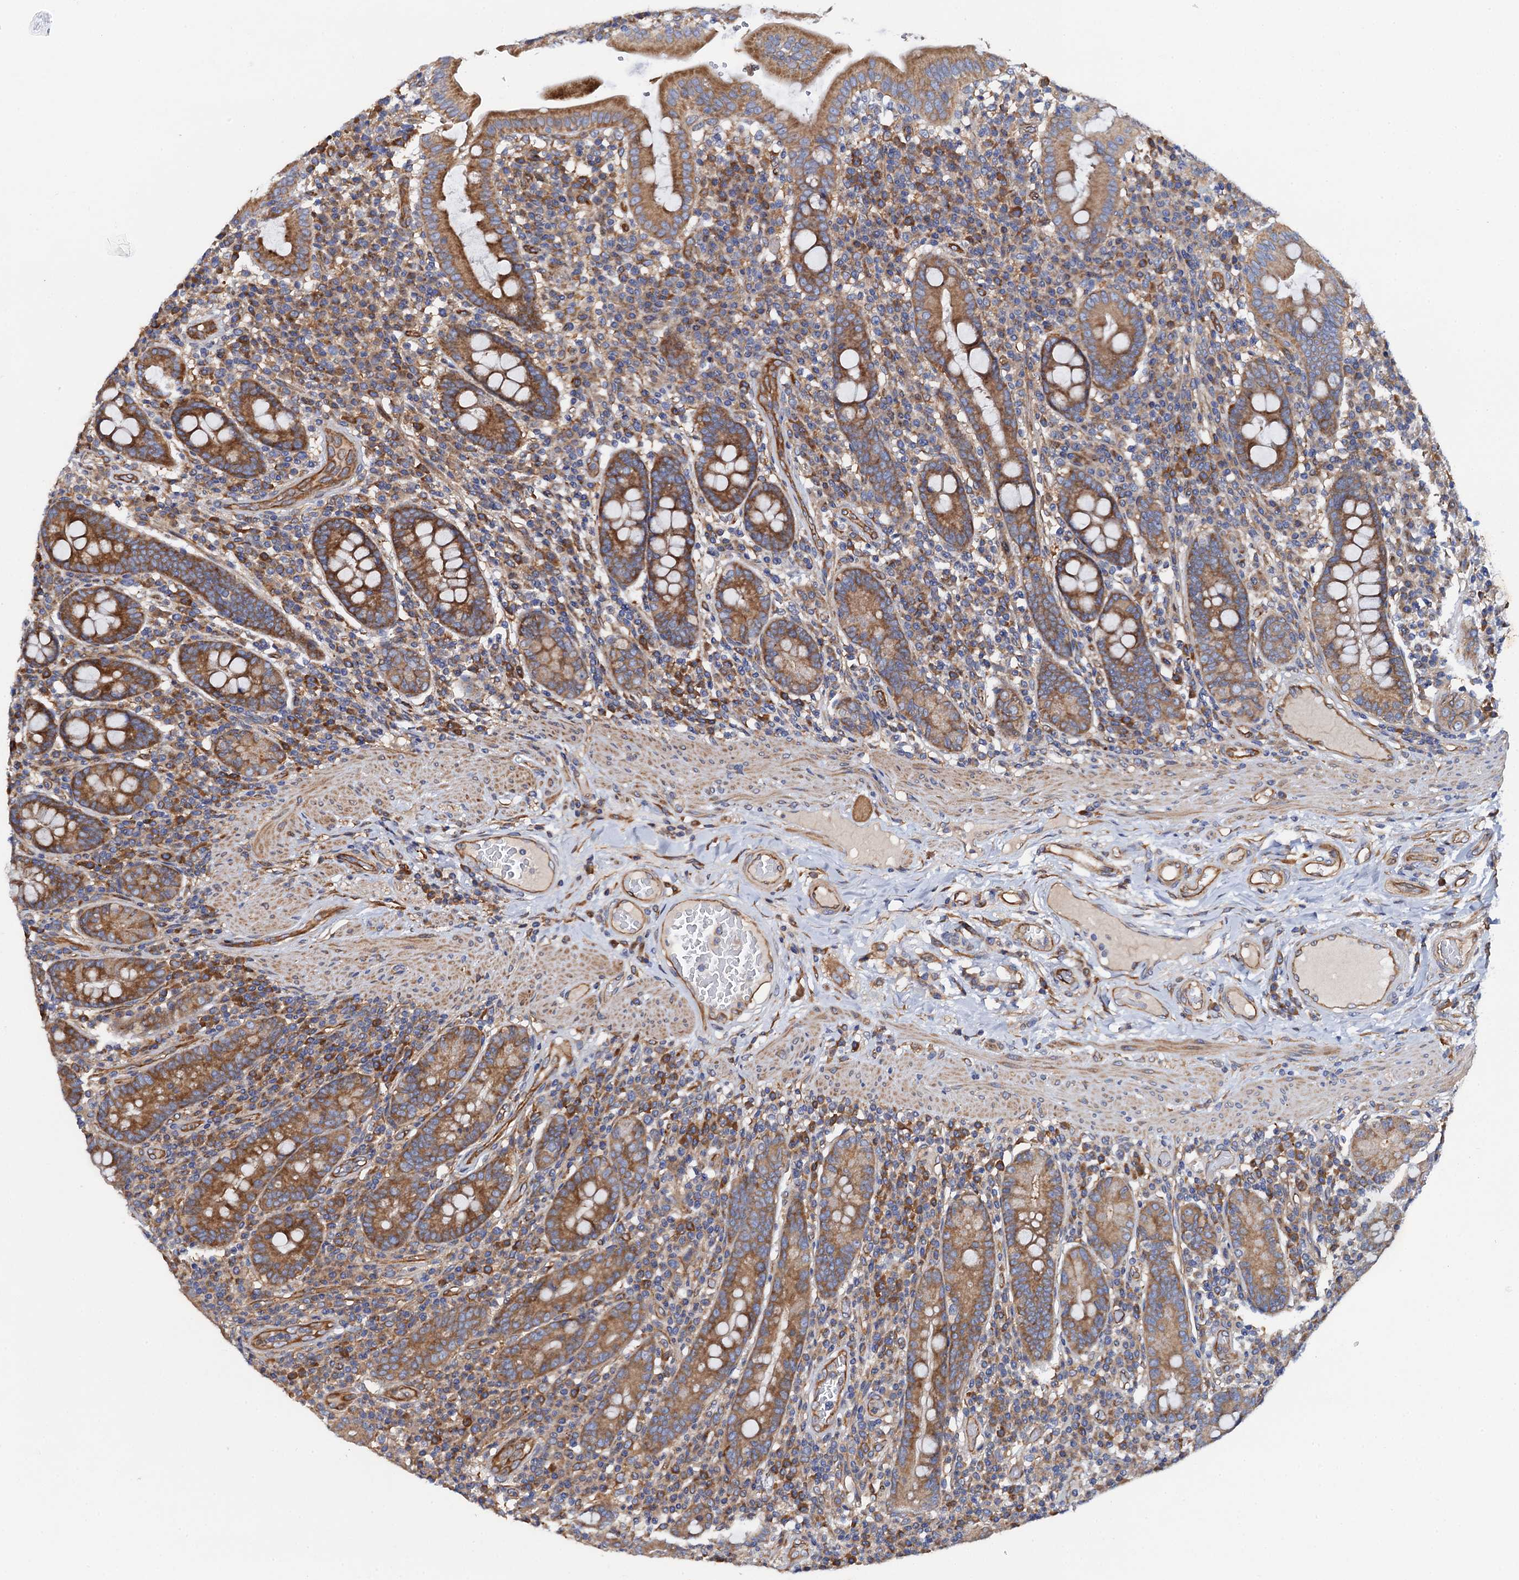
{"staining": {"intensity": "moderate", "quantity": ">75%", "location": "cytoplasmic/membranous"}, "tissue": "duodenum", "cell_type": "Glandular cells", "image_type": "normal", "snomed": [{"axis": "morphology", "description": "Normal tissue, NOS"}, {"axis": "morphology", "description": "Adenocarcinoma, NOS"}, {"axis": "topography", "description": "Pancreas"}, {"axis": "topography", "description": "Duodenum"}], "caption": "A brown stain highlights moderate cytoplasmic/membranous staining of a protein in glandular cells of unremarkable human duodenum. Immunohistochemistry stains the protein in brown and the nuclei are stained blue.", "gene": "MRPL48", "patient": {"sex": "male", "age": 50}}